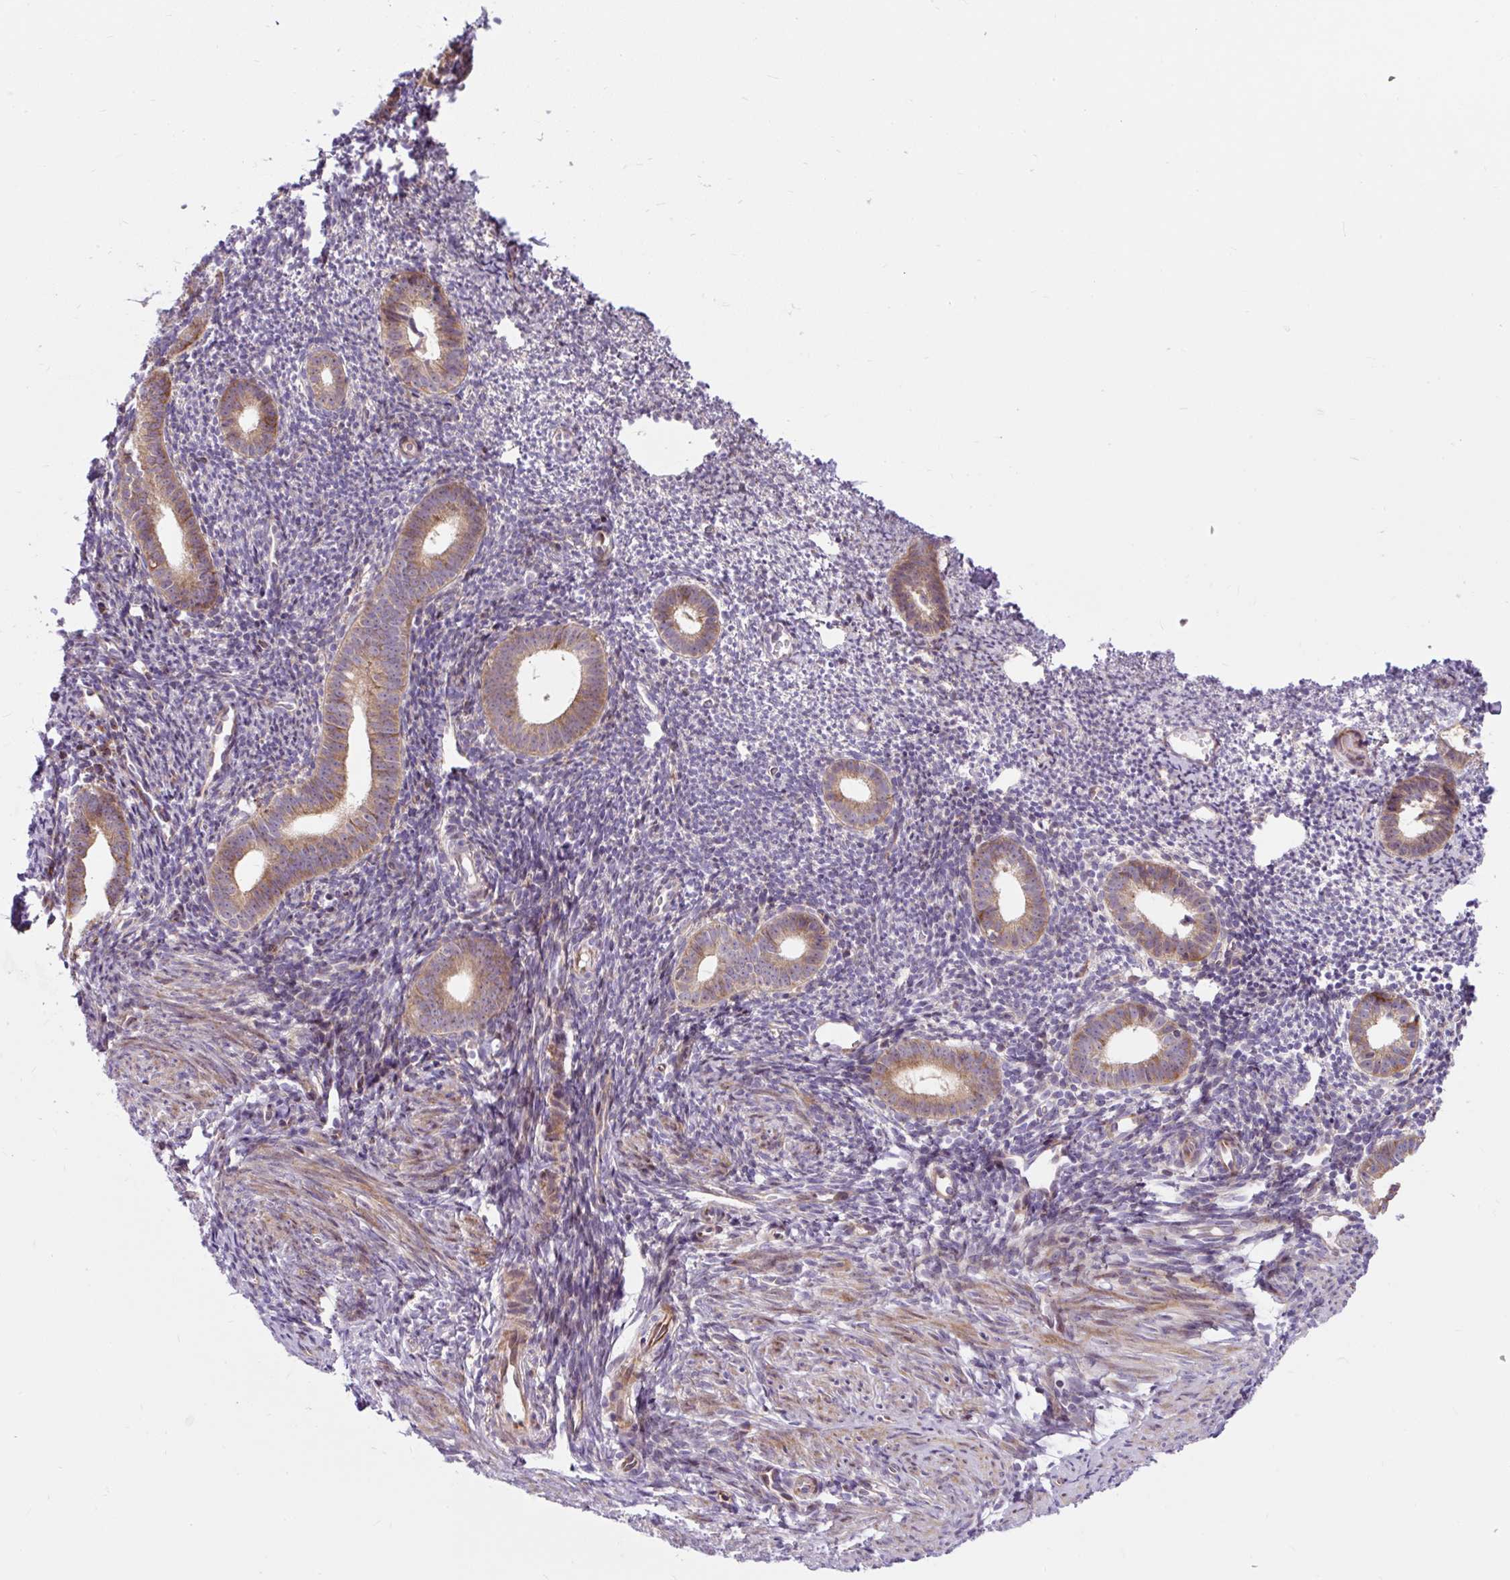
{"staining": {"intensity": "moderate", "quantity": "25%-75%", "location": "cytoplasmic/membranous"}, "tissue": "endometrium", "cell_type": "Cells in endometrial stroma", "image_type": "normal", "snomed": [{"axis": "morphology", "description": "Normal tissue, NOS"}, {"axis": "topography", "description": "Endometrium"}], "caption": "Immunohistochemical staining of unremarkable human endometrium demonstrates medium levels of moderate cytoplasmic/membranous positivity in approximately 25%-75% of cells in endometrial stroma.", "gene": "CISD3", "patient": {"sex": "female", "age": 39}}